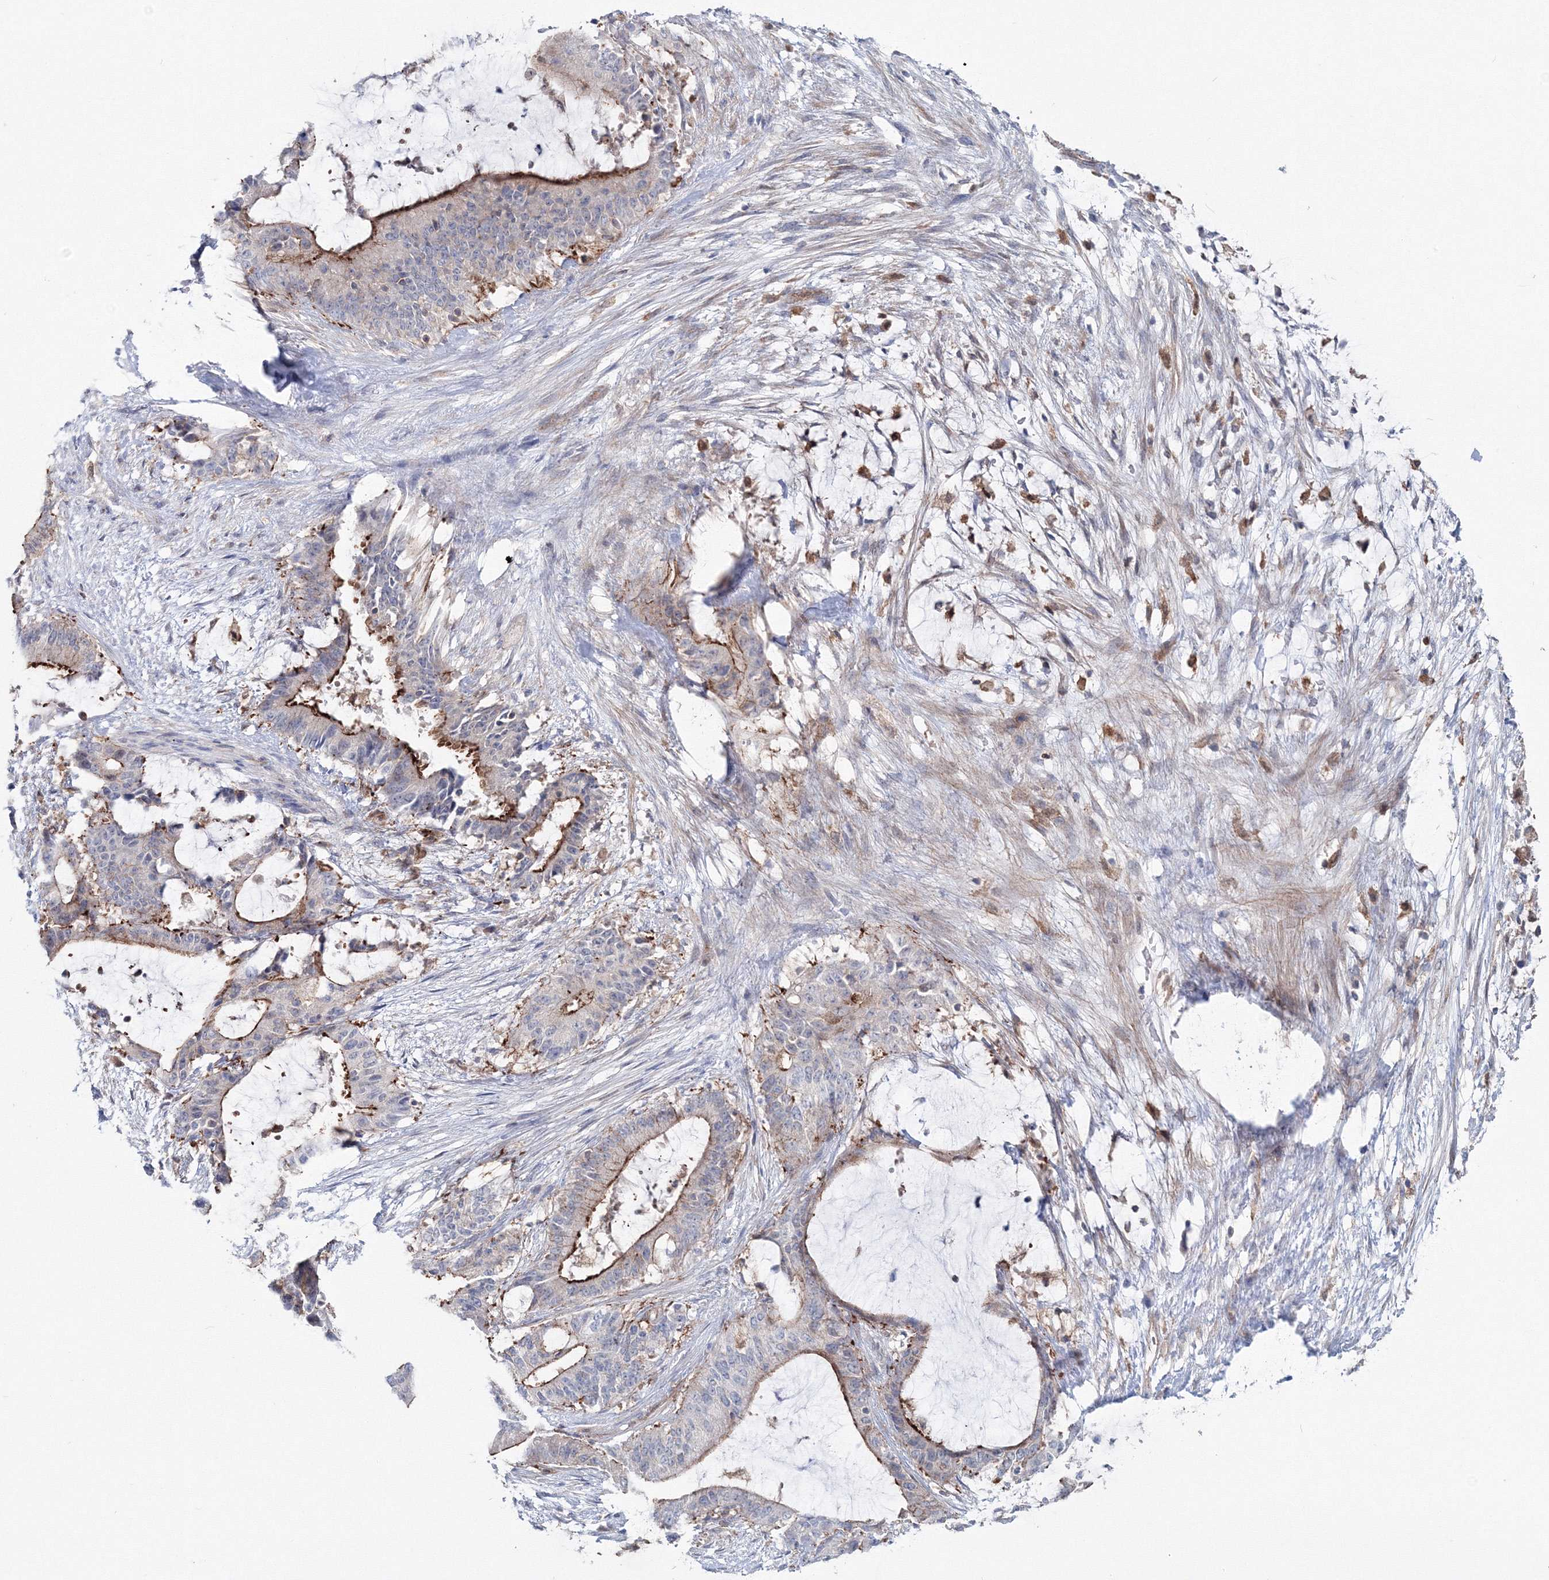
{"staining": {"intensity": "moderate", "quantity": "25%-75%", "location": "cytoplasmic/membranous"}, "tissue": "liver cancer", "cell_type": "Tumor cells", "image_type": "cancer", "snomed": [{"axis": "morphology", "description": "Normal tissue, NOS"}, {"axis": "morphology", "description": "Cholangiocarcinoma"}, {"axis": "topography", "description": "Liver"}, {"axis": "topography", "description": "Peripheral nerve tissue"}], "caption": "Immunohistochemistry of human liver cancer displays medium levels of moderate cytoplasmic/membranous staining in about 25%-75% of tumor cells.", "gene": "GGA2", "patient": {"sex": "female", "age": 73}}